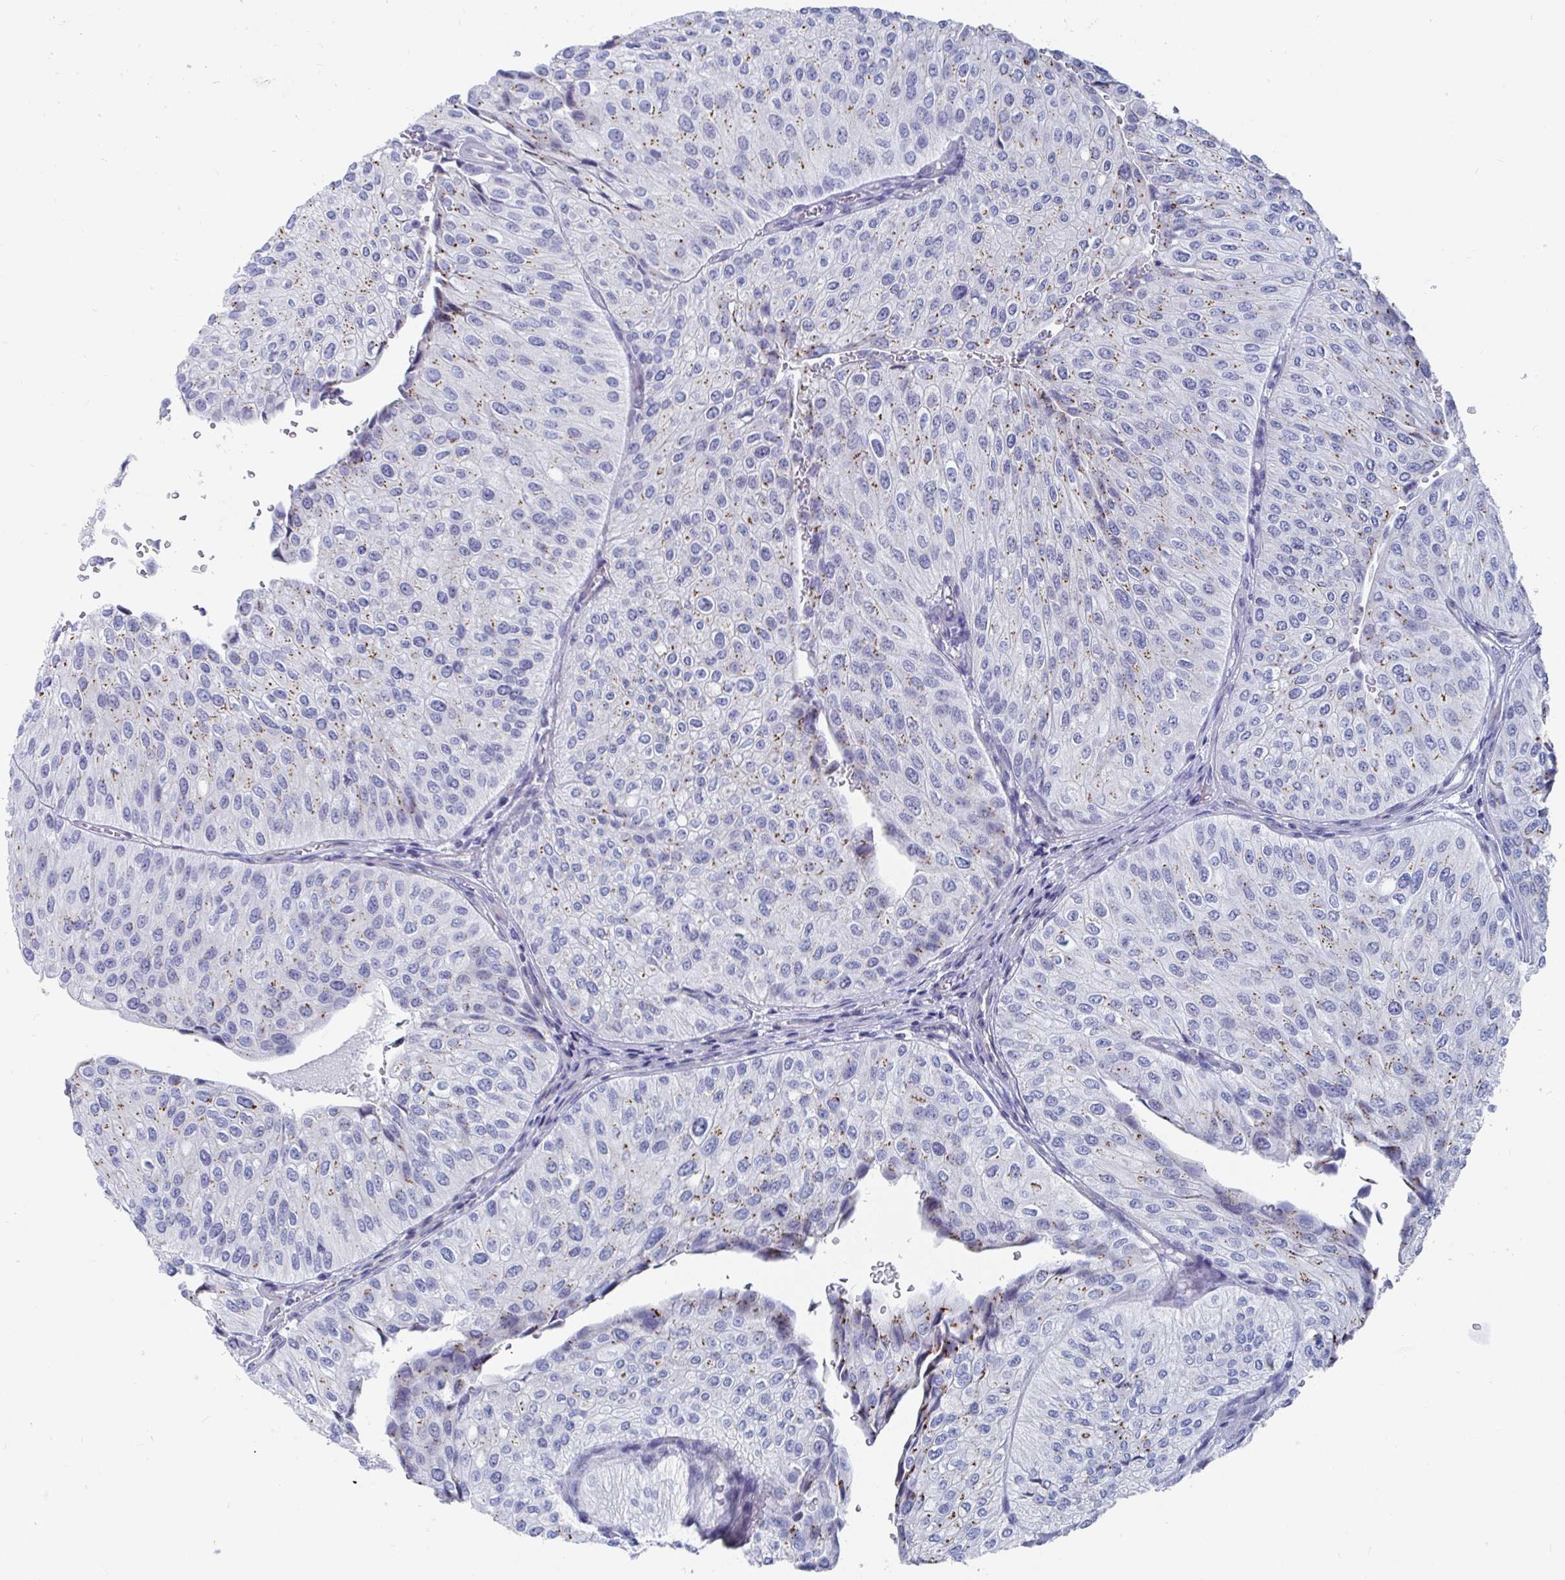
{"staining": {"intensity": "weak", "quantity": "25%-75%", "location": "cytoplasmic/membranous"}, "tissue": "urothelial cancer", "cell_type": "Tumor cells", "image_type": "cancer", "snomed": [{"axis": "morphology", "description": "Urothelial carcinoma, NOS"}, {"axis": "topography", "description": "Urinary bladder"}], "caption": "Protein expression analysis of human transitional cell carcinoma reveals weak cytoplasmic/membranous expression in about 25%-75% of tumor cells. The protein of interest is shown in brown color, while the nuclei are stained blue.", "gene": "ZFP82", "patient": {"sex": "male", "age": 67}}